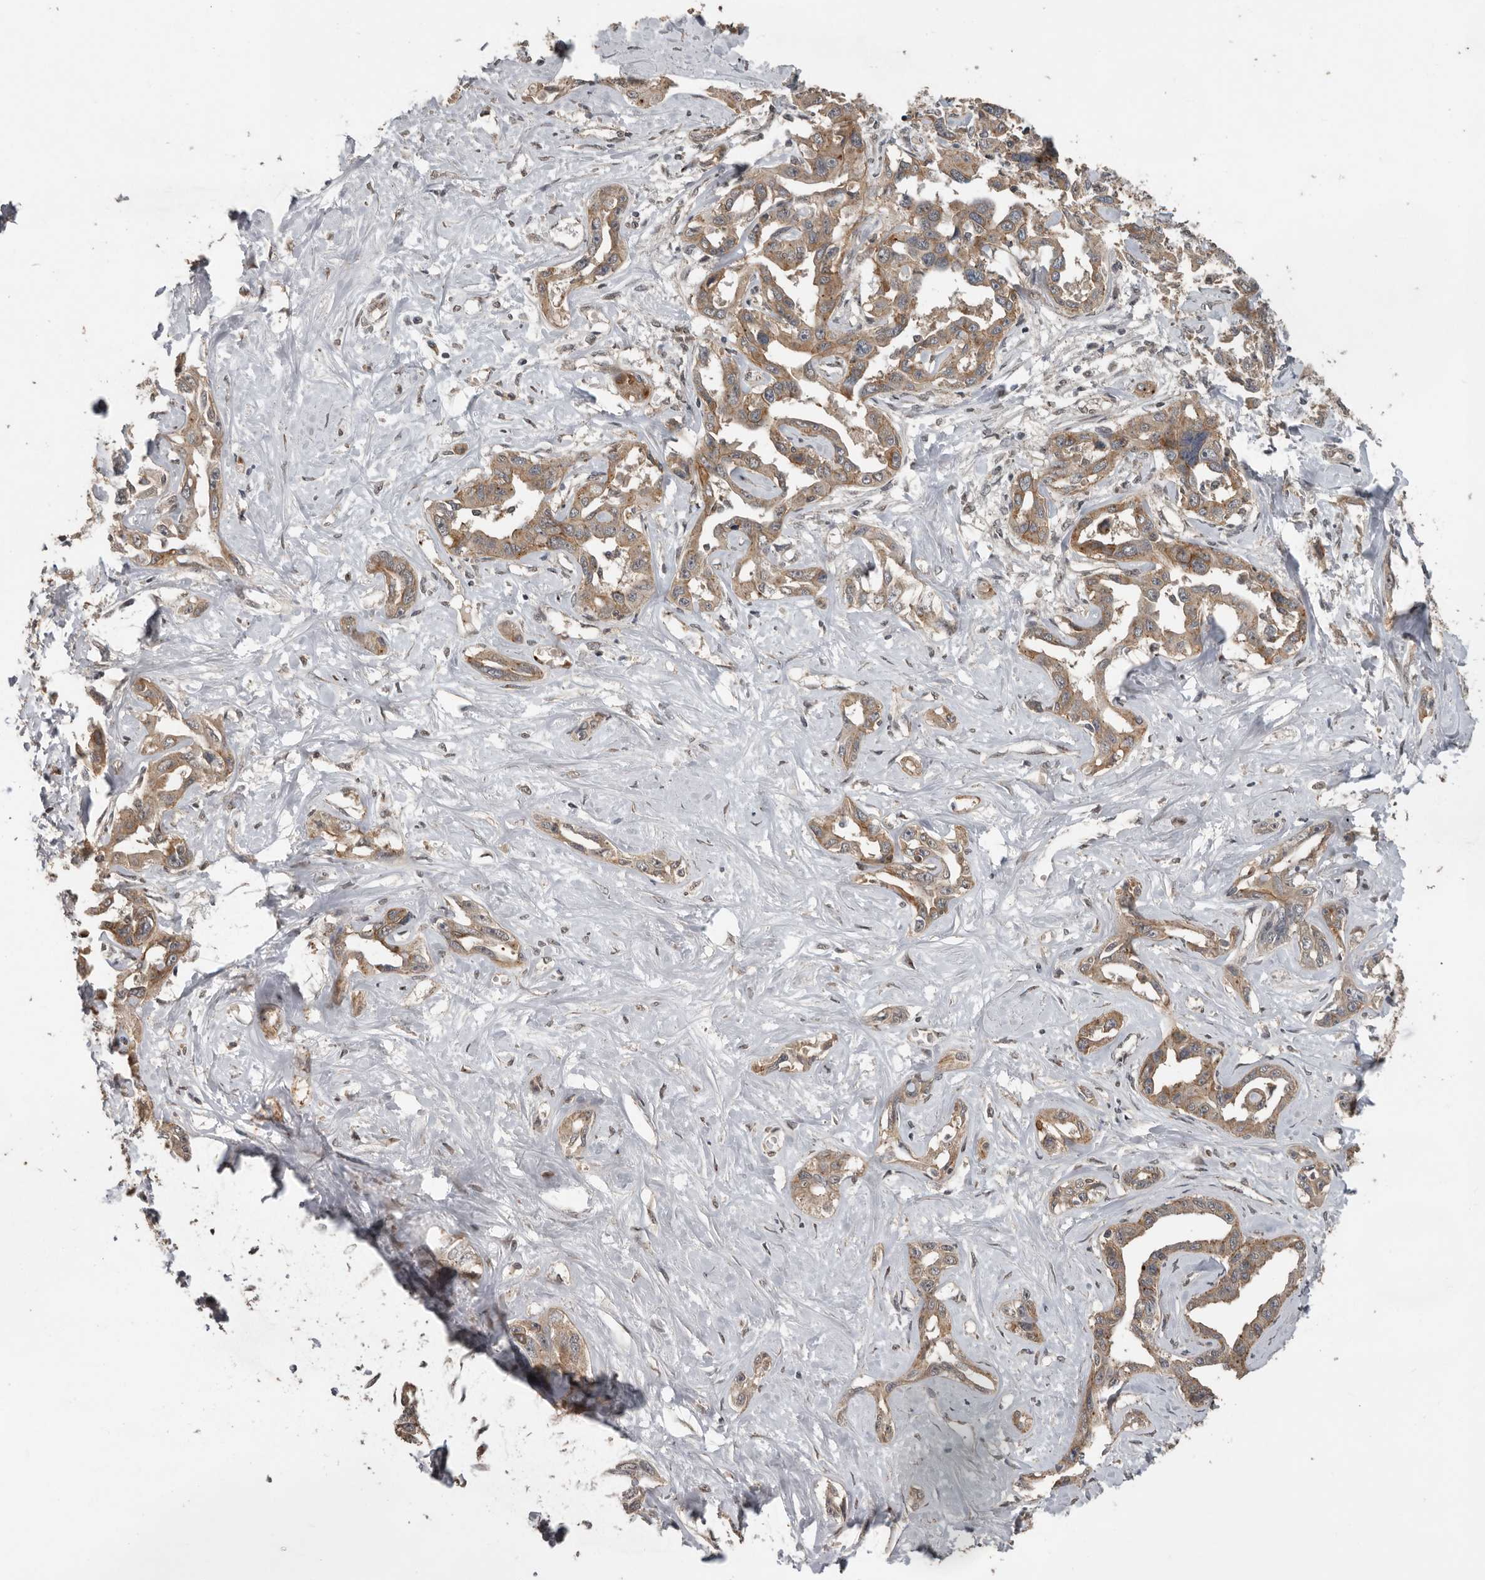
{"staining": {"intensity": "weak", "quantity": ">75%", "location": "cytoplasmic/membranous"}, "tissue": "liver cancer", "cell_type": "Tumor cells", "image_type": "cancer", "snomed": [{"axis": "morphology", "description": "Cholangiocarcinoma"}, {"axis": "topography", "description": "Liver"}], "caption": "Immunohistochemical staining of cholangiocarcinoma (liver) displays low levels of weak cytoplasmic/membranous protein staining in approximately >75% of tumor cells. (IHC, brightfield microscopy, high magnification).", "gene": "CEP350", "patient": {"sex": "male", "age": 59}}